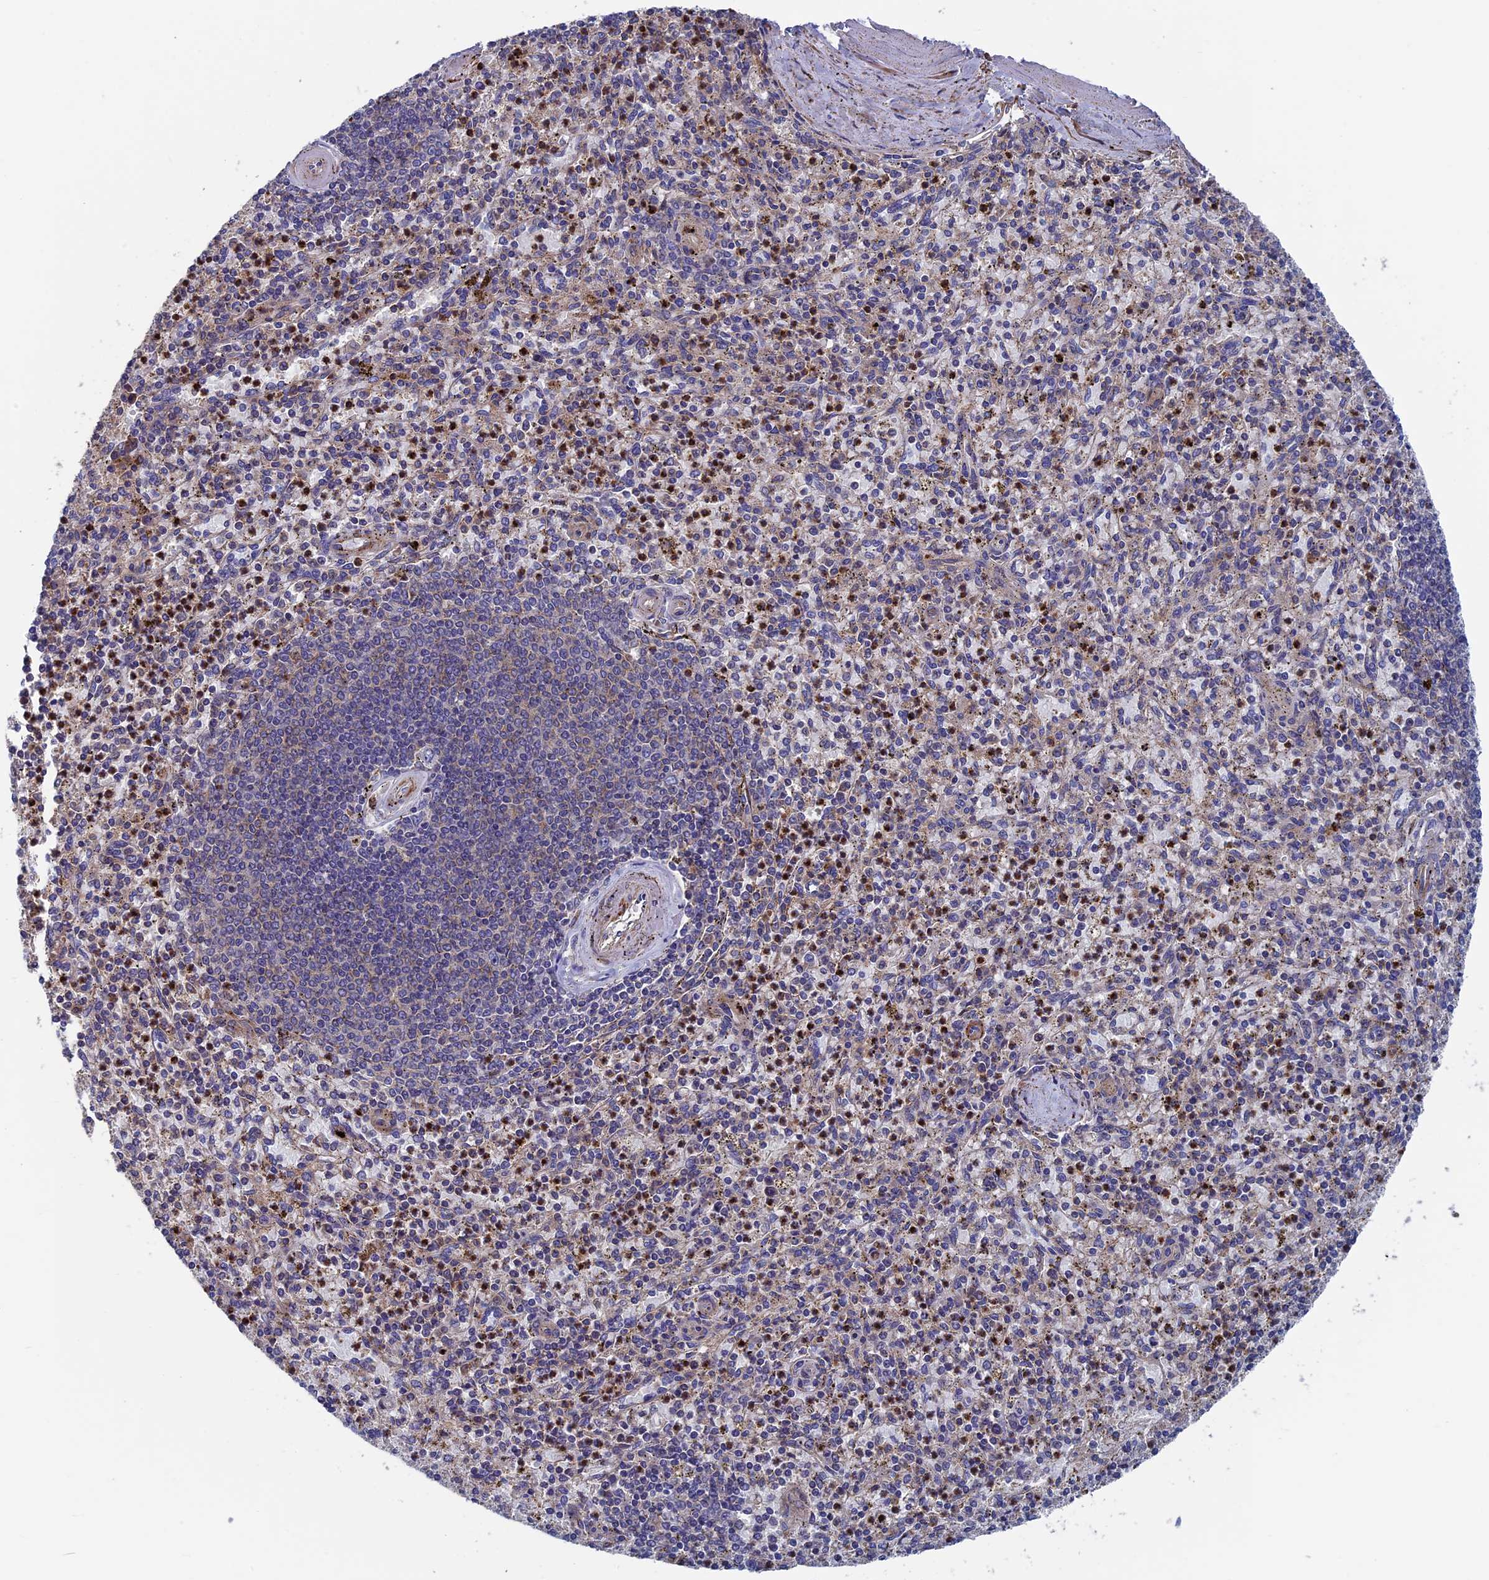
{"staining": {"intensity": "moderate", "quantity": "25%-75%", "location": "cytoplasmic/membranous"}, "tissue": "spleen", "cell_type": "Cells in red pulp", "image_type": "normal", "snomed": [{"axis": "morphology", "description": "Normal tissue, NOS"}, {"axis": "topography", "description": "Spleen"}], "caption": "Normal spleen shows moderate cytoplasmic/membranous expression in approximately 25%-75% of cells in red pulp, visualized by immunohistochemistry.", "gene": "DNAJC3", "patient": {"sex": "male", "age": 72}}